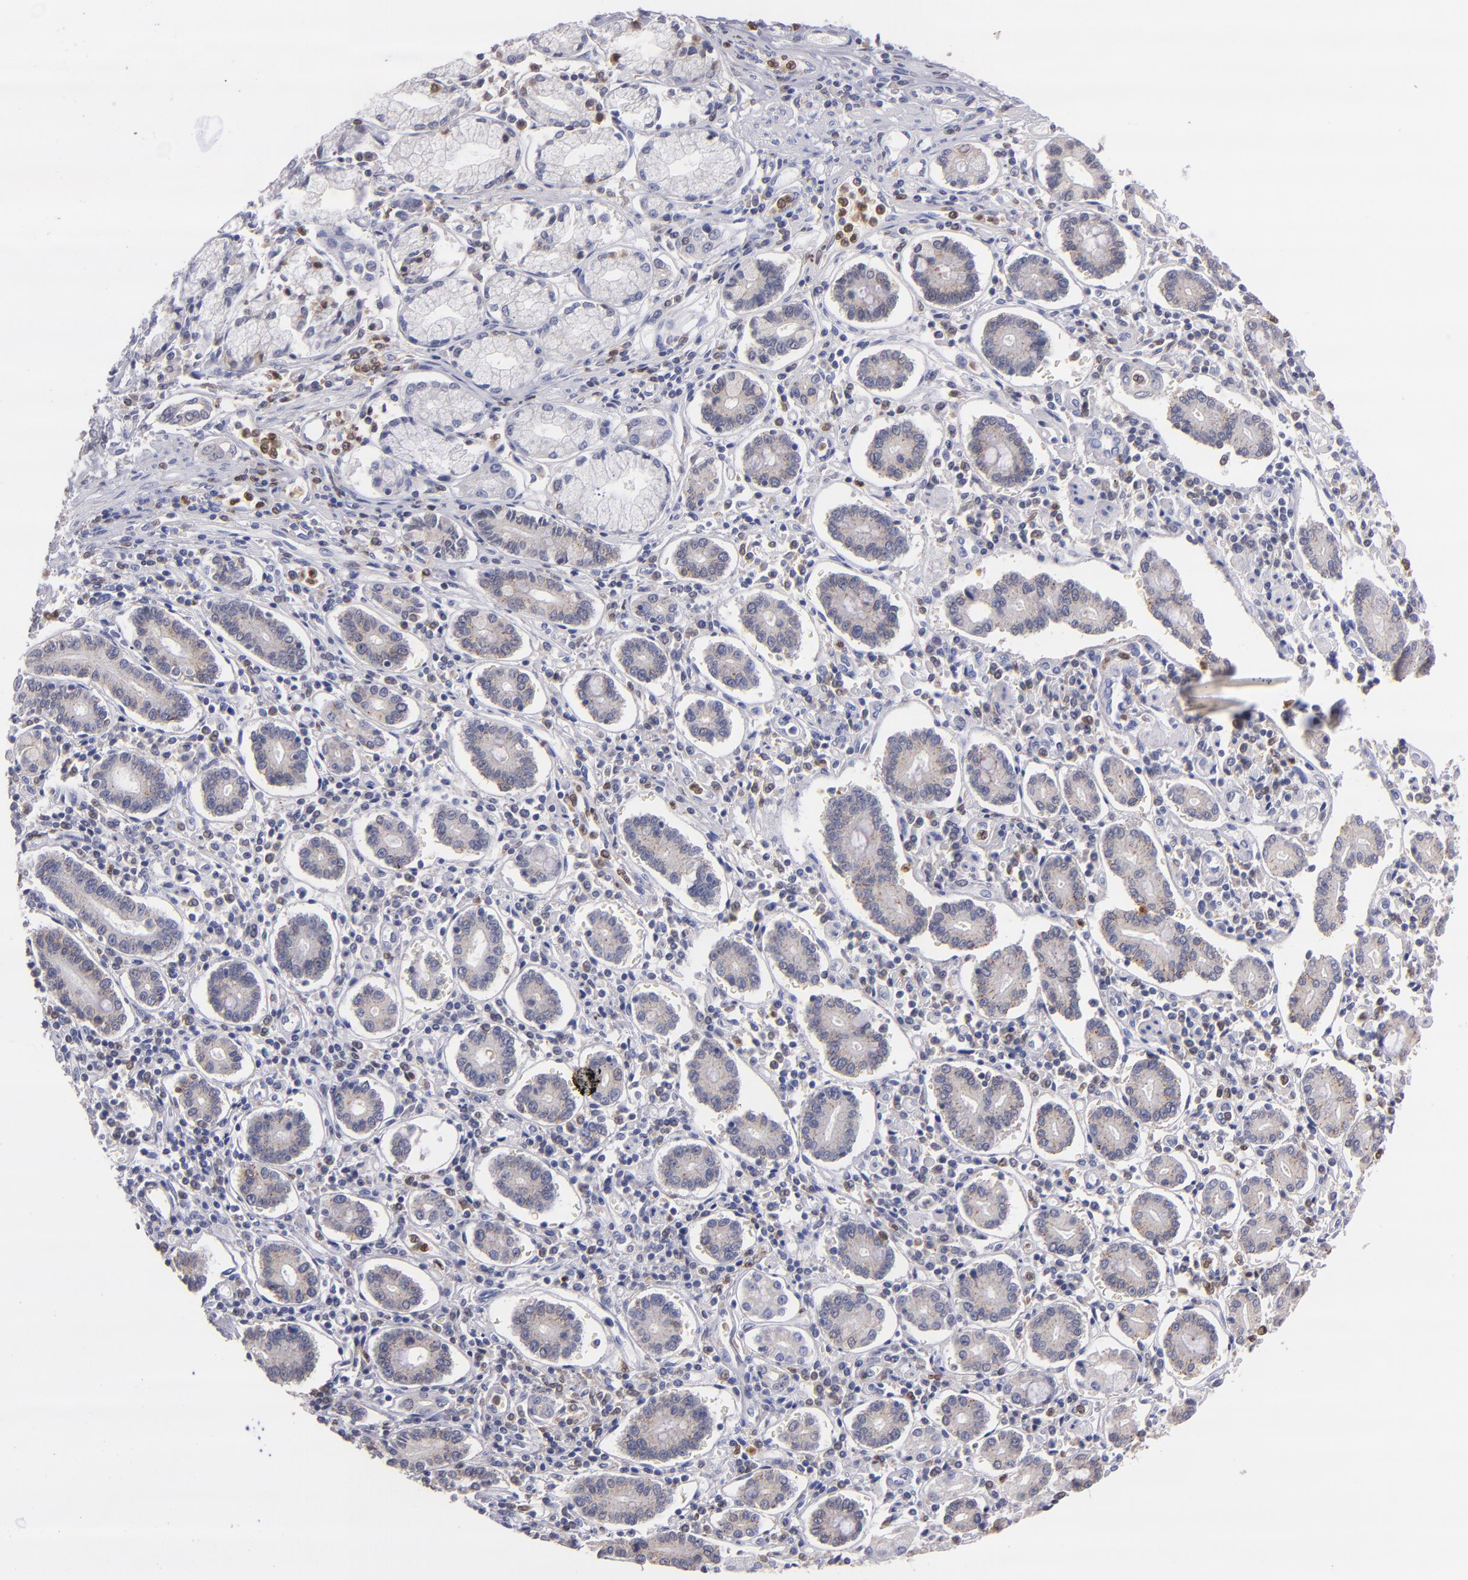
{"staining": {"intensity": "negative", "quantity": "none", "location": "none"}, "tissue": "pancreatic cancer", "cell_type": "Tumor cells", "image_type": "cancer", "snomed": [{"axis": "morphology", "description": "Adenocarcinoma, NOS"}, {"axis": "topography", "description": "Pancreas"}], "caption": "Tumor cells are negative for brown protein staining in adenocarcinoma (pancreatic).", "gene": "PRKCD", "patient": {"sex": "female", "age": 57}}